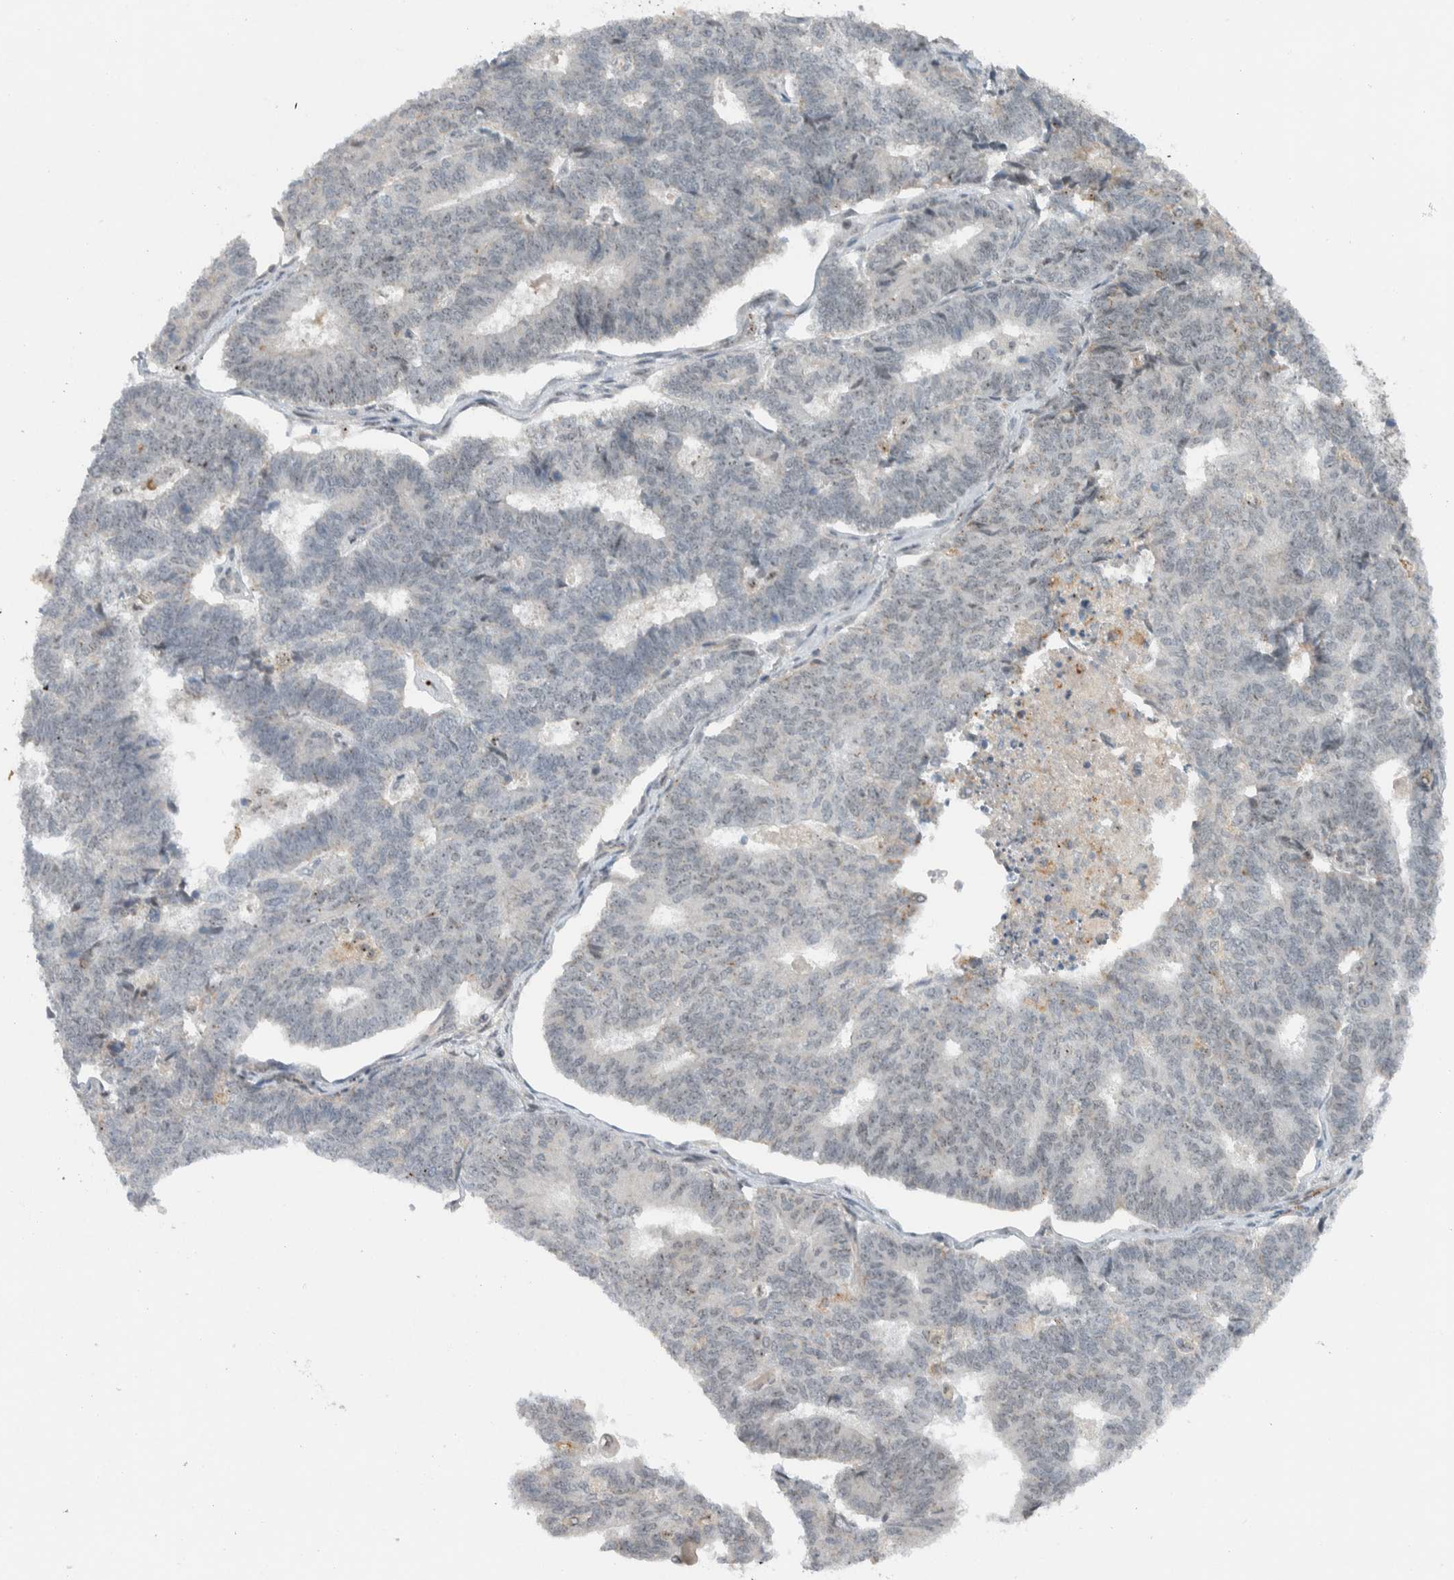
{"staining": {"intensity": "weak", "quantity": "<25%", "location": "nuclear"}, "tissue": "endometrial cancer", "cell_type": "Tumor cells", "image_type": "cancer", "snomed": [{"axis": "morphology", "description": "Adenocarcinoma, NOS"}, {"axis": "topography", "description": "Endometrium"}], "caption": "DAB (3,3'-diaminobenzidine) immunohistochemical staining of endometrial cancer (adenocarcinoma) exhibits no significant positivity in tumor cells.", "gene": "ZFP91", "patient": {"sex": "female", "age": 70}}